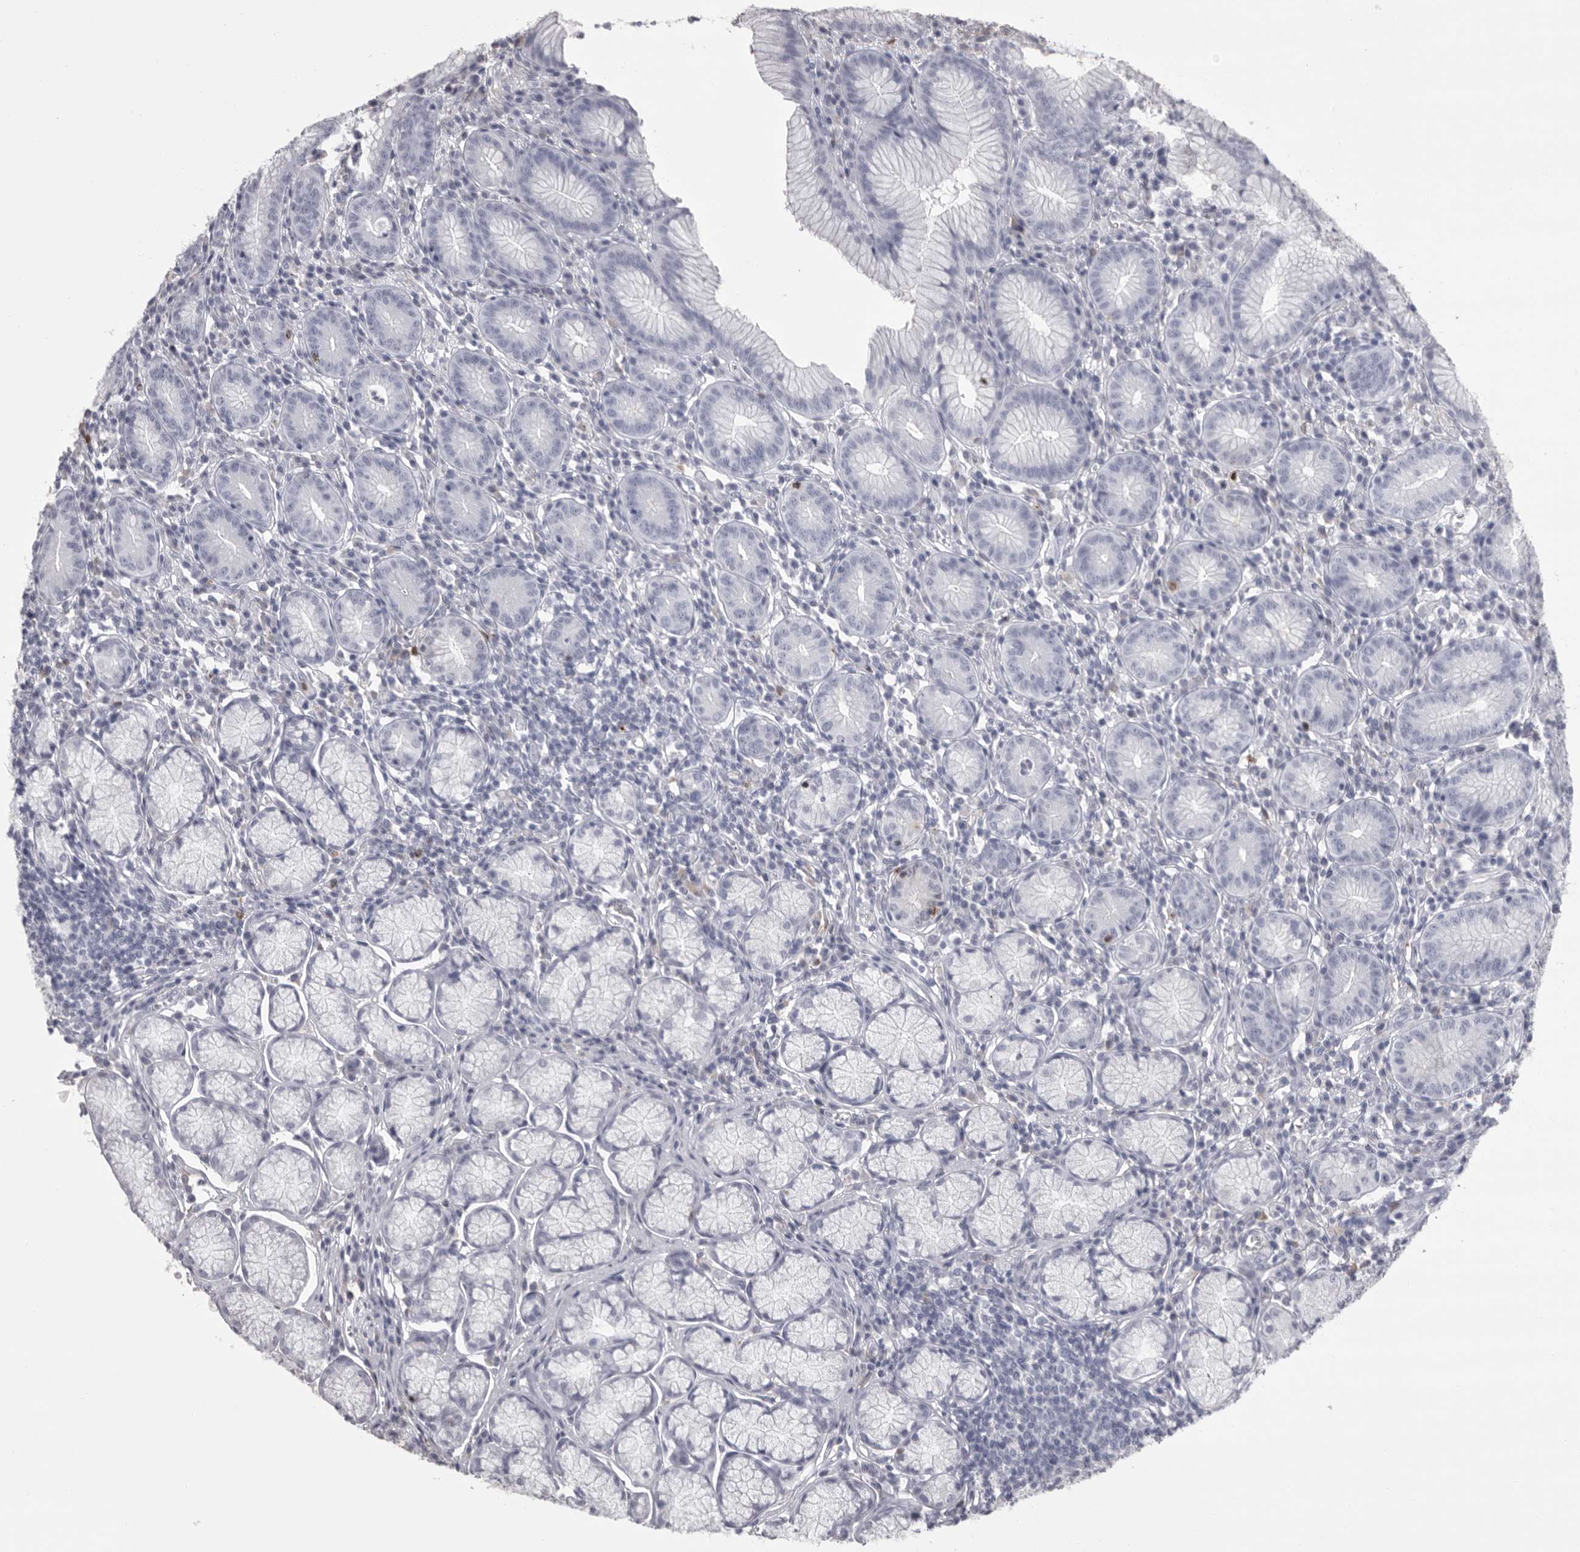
{"staining": {"intensity": "negative", "quantity": "none", "location": "none"}, "tissue": "stomach", "cell_type": "Glandular cells", "image_type": "normal", "snomed": [{"axis": "morphology", "description": "Normal tissue, NOS"}, {"axis": "topography", "description": "Stomach"}], "caption": "Immunohistochemistry (IHC) histopathology image of benign human stomach stained for a protein (brown), which shows no expression in glandular cells. (DAB (3,3'-diaminobenzidine) immunohistochemistry with hematoxylin counter stain).", "gene": "GNLY", "patient": {"sex": "male", "age": 55}}